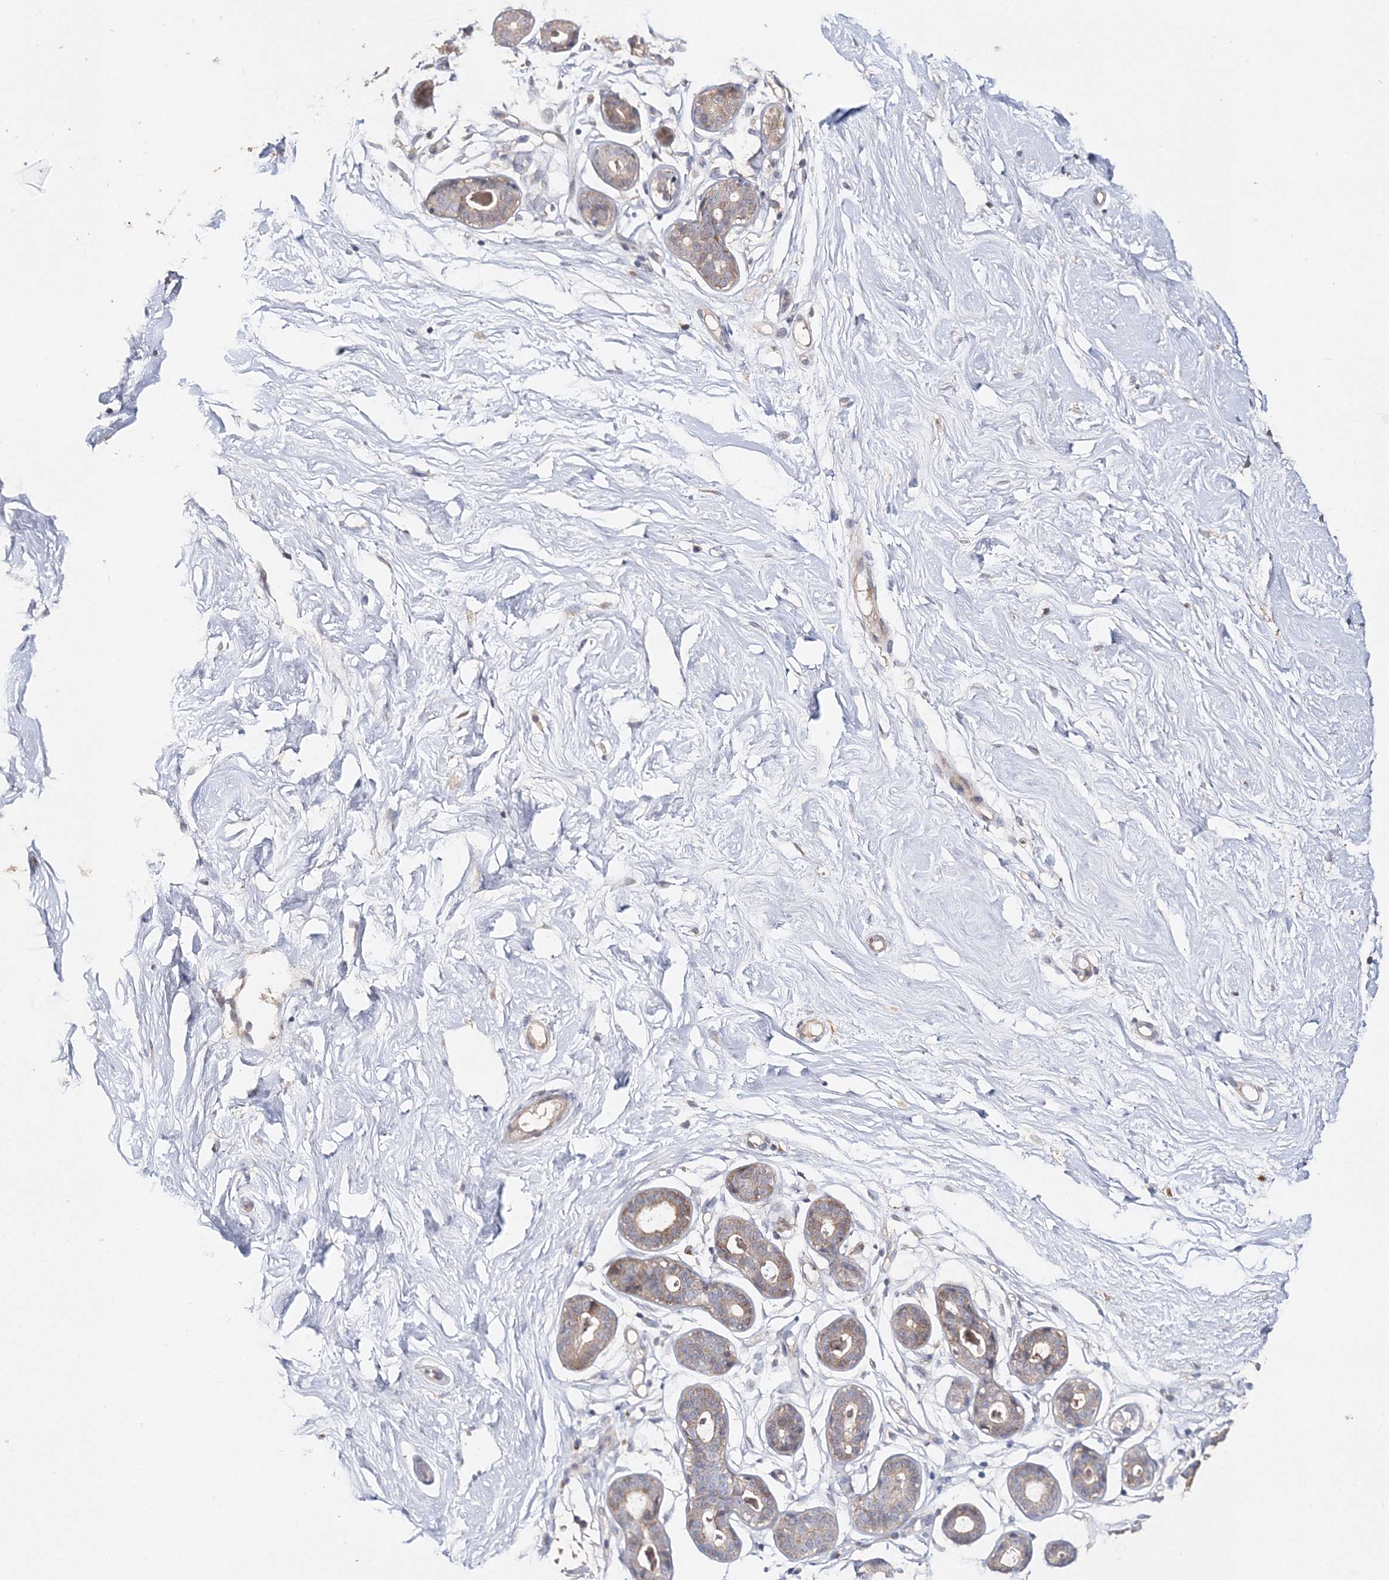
{"staining": {"intensity": "weak", "quantity": "<25%", "location": "cytoplasmic/membranous"}, "tissue": "breast", "cell_type": "Adipocytes", "image_type": "normal", "snomed": [{"axis": "morphology", "description": "Normal tissue, NOS"}, {"axis": "morphology", "description": "Adenoma, NOS"}, {"axis": "topography", "description": "Breast"}], "caption": "Immunohistochemistry (IHC) image of benign breast: human breast stained with DAB (3,3'-diaminobenzidine) exhibits no significant protein positivity in adipocytes.", "gene": "GJB5", "patient": {"sex": "female", "age": 23}}